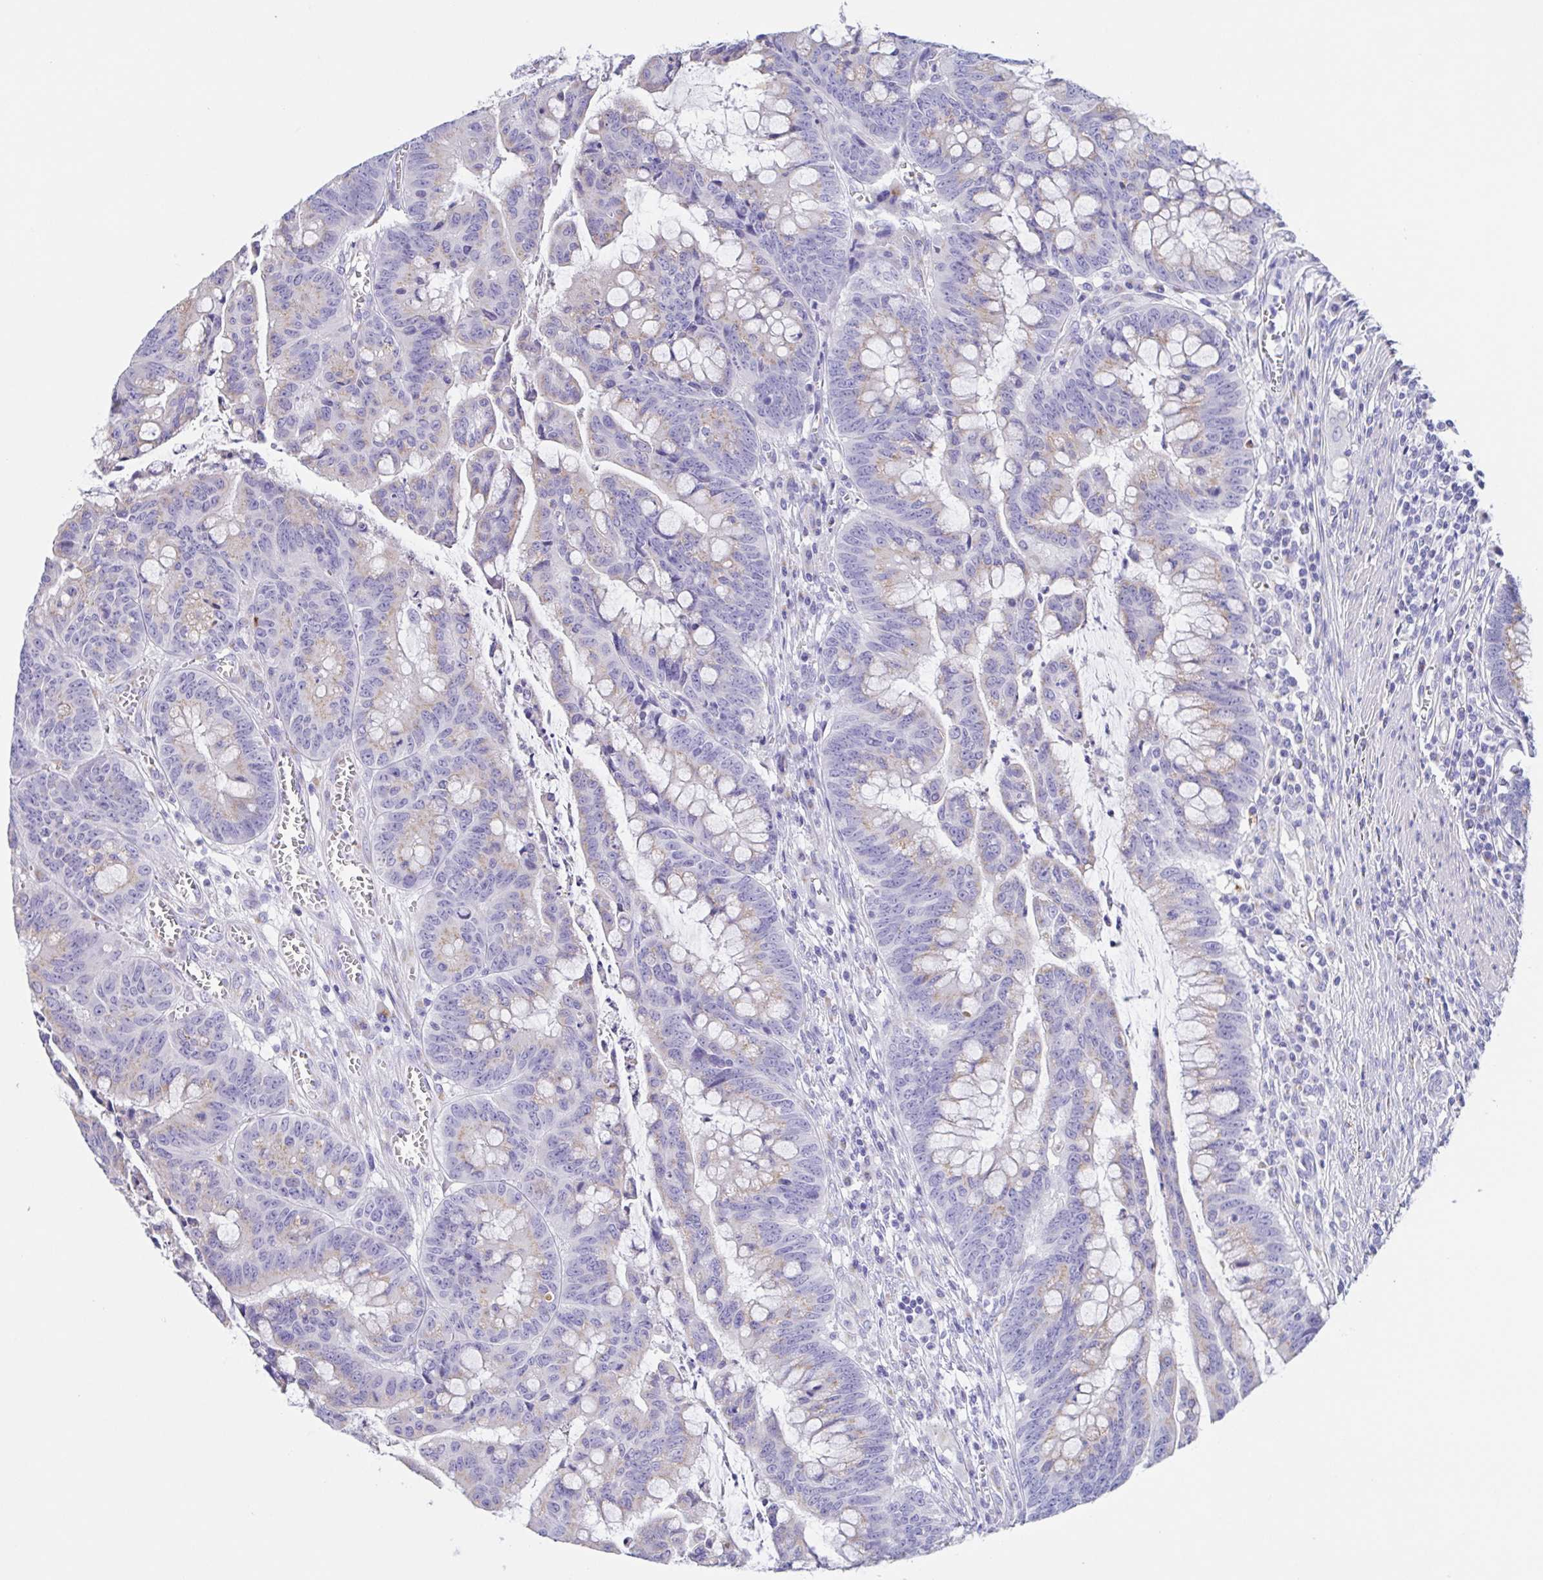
{"staining": {"intensity": "weak", "quantity": "25%-75%", "location": "cytoplasmic/membranous"}, "tissue": "colorectal cancer", "cell_type": "Tumor cells", "image_type": "cancer", "snomed": [{"axis": "morphology", "description": "Adenocarcinoma, NOS"}, {"axis": "topography", "description": "Colon"}], "caption": "Weak cytoplasmic/membranous positivity for a protein is identified in approximately 25%-75% of tumor cells of colorectal cancer (adenocarcinoma) using immunohistochemistry.", "gene": "SCG3", "patient": {"sex": "male", "age": 62}}